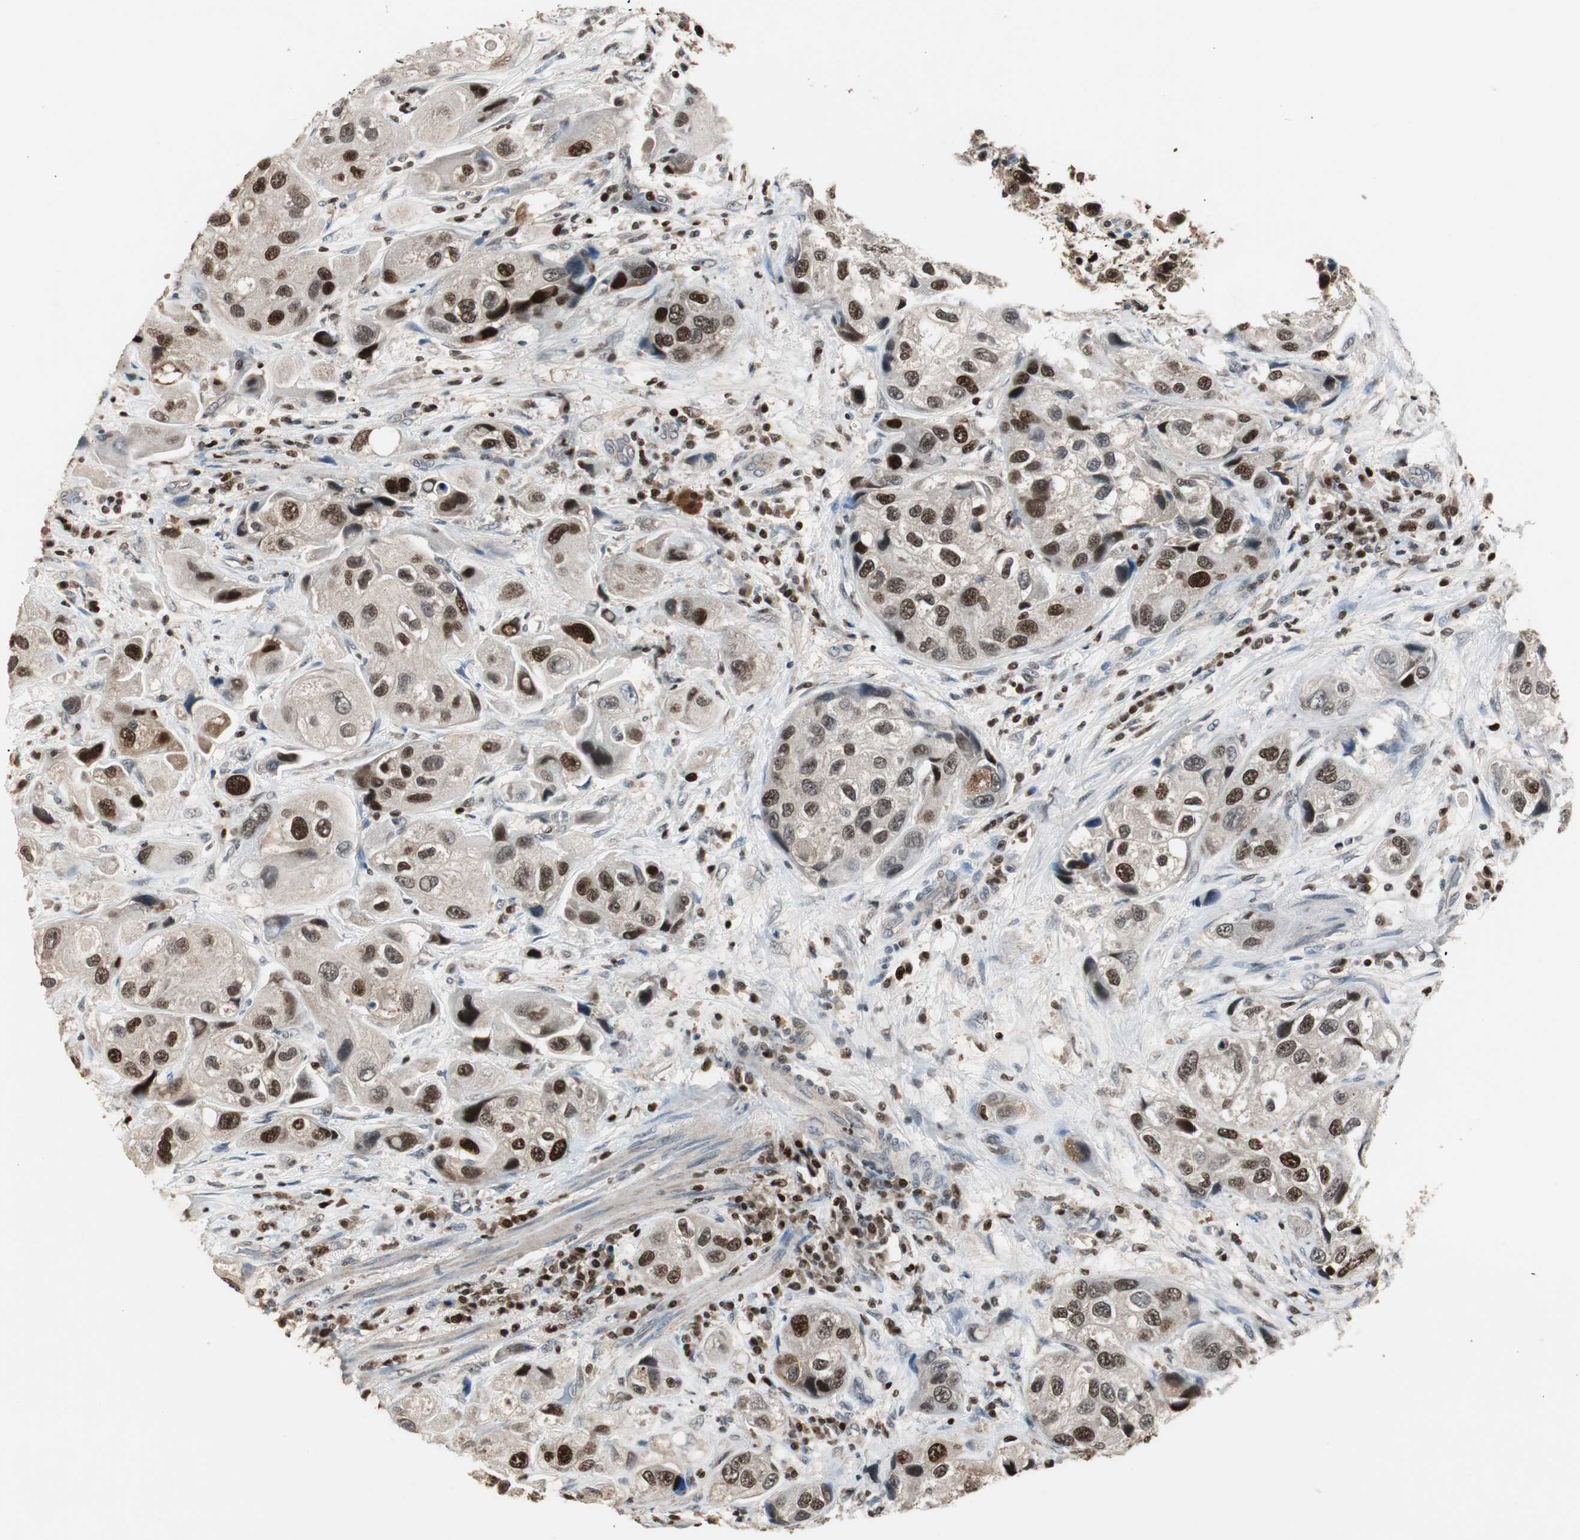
{"staining": {"intensity": "strong", "quantity": "25%-75%", "location": "nuclear"}, "tissue": "urothelial cancer", "cell_type": "Tumor cells", "image_type": "cancer", "snomed": [{"axis": "morphology", "description": "Urothelial carcinoma, High grade"}, {"axis": "topography", "description": "Urinary bladder"}], "caption": "Strong nuclear positivity is seen in about 25%-75% of tumor cells in urothelial carcinoma (high-grade).", "gene": "FEN1", "patient": {"sex": "female", "age": 64}}